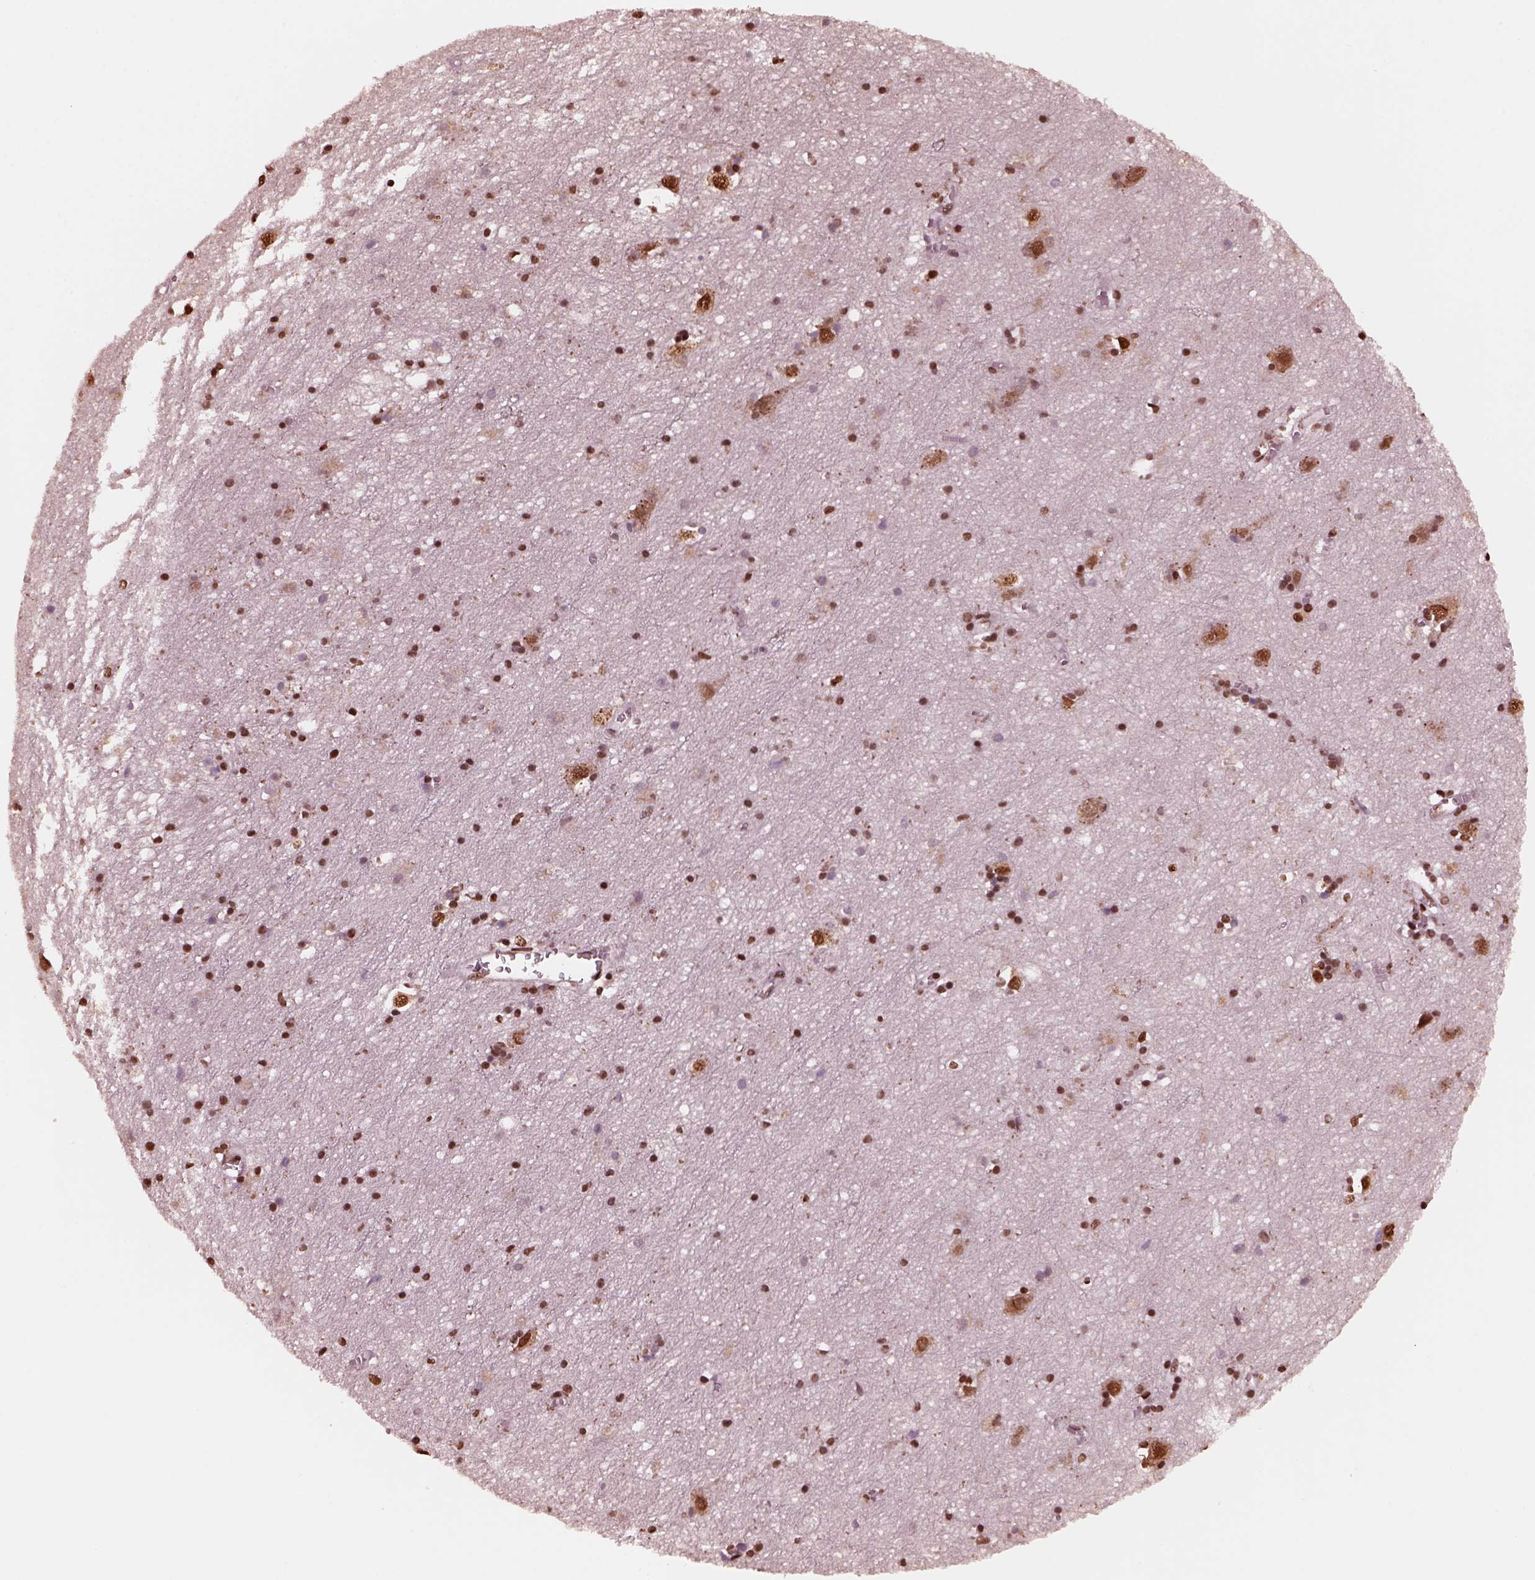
{"staining": {"intensity": "moderate", "quantity": "25%-75%", "location": "nuclear"}, "tissue": "cerebral cortex", "cell_type": "Endothelial cells", "image_type": "normal", "snomed": [{"axis": "morphology", "description": "Normal tissue, NOS"}, {"axis": "topography", "description": "Cerebral cortex"}], "caption": "Moderate nuclear positivity for a protein is seen in approximately 25%-75% of endothelial cells of unremarkable cerebral cortex using immunohistochemistry.", "gene": "NSD1", "patient": {"sex": "male", "age": 70}}